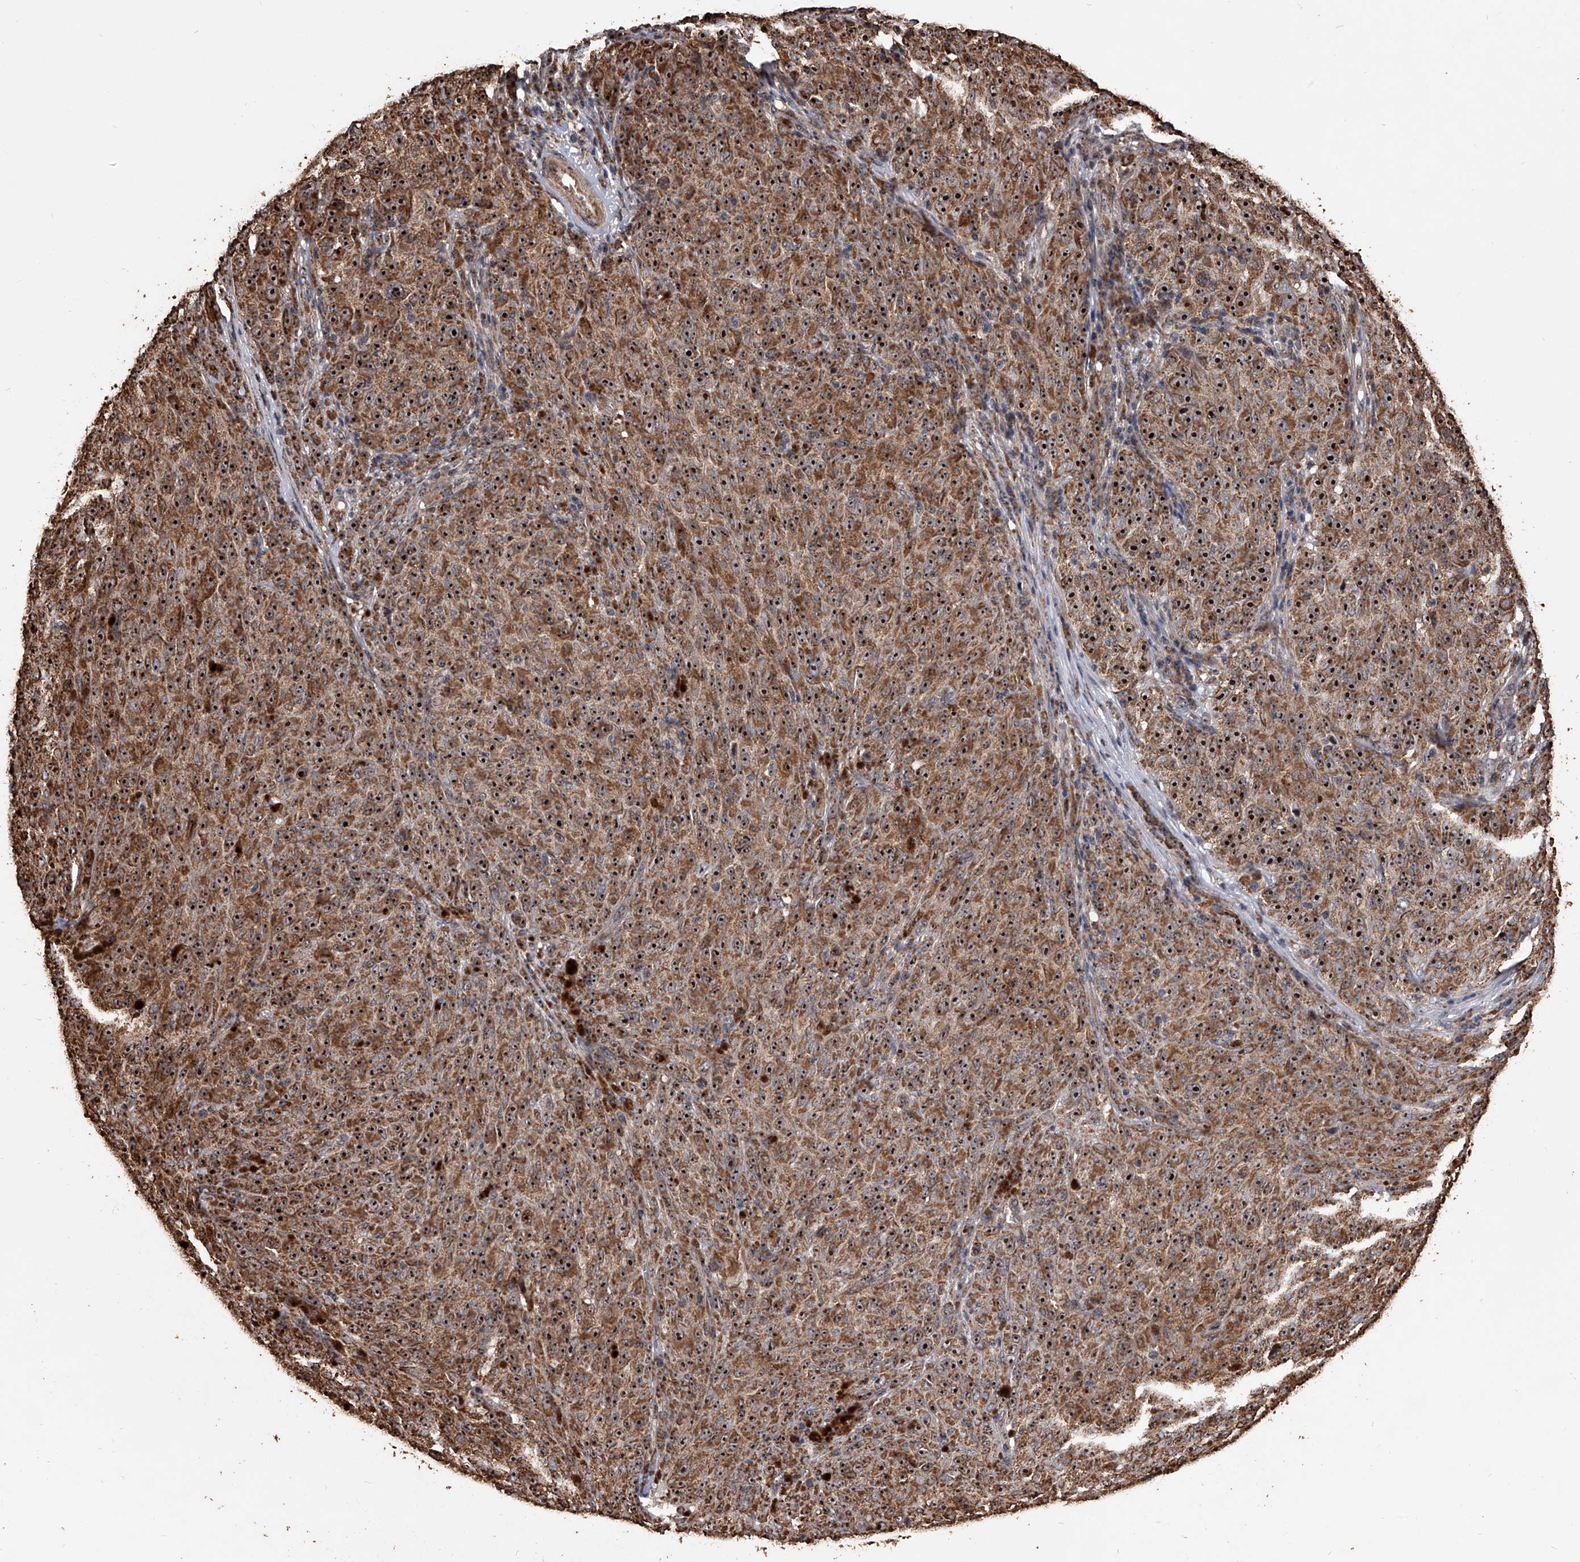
{"staining": {"intensity": "strong", "quantity": ">75%", "location": "cytoplasmic/membranous,nuclear"}, "tissue": "melanoma", "cell_type": "Tumor cells", "image_type": "cancer", "snomed": [{"axis": "morphology", "description": "Malignant melanoma, NOS"}, {"axis": "topography", "description": "Skin"}], "caption": "Immunohistochemical staining of human melanoma shows high levels of strong cytoplasmic/membranous and nuclear protein expression in about >75% of tumor cells.", "gene": "SMPDL3A", "patient": {"sex": "female", "age": 82}}